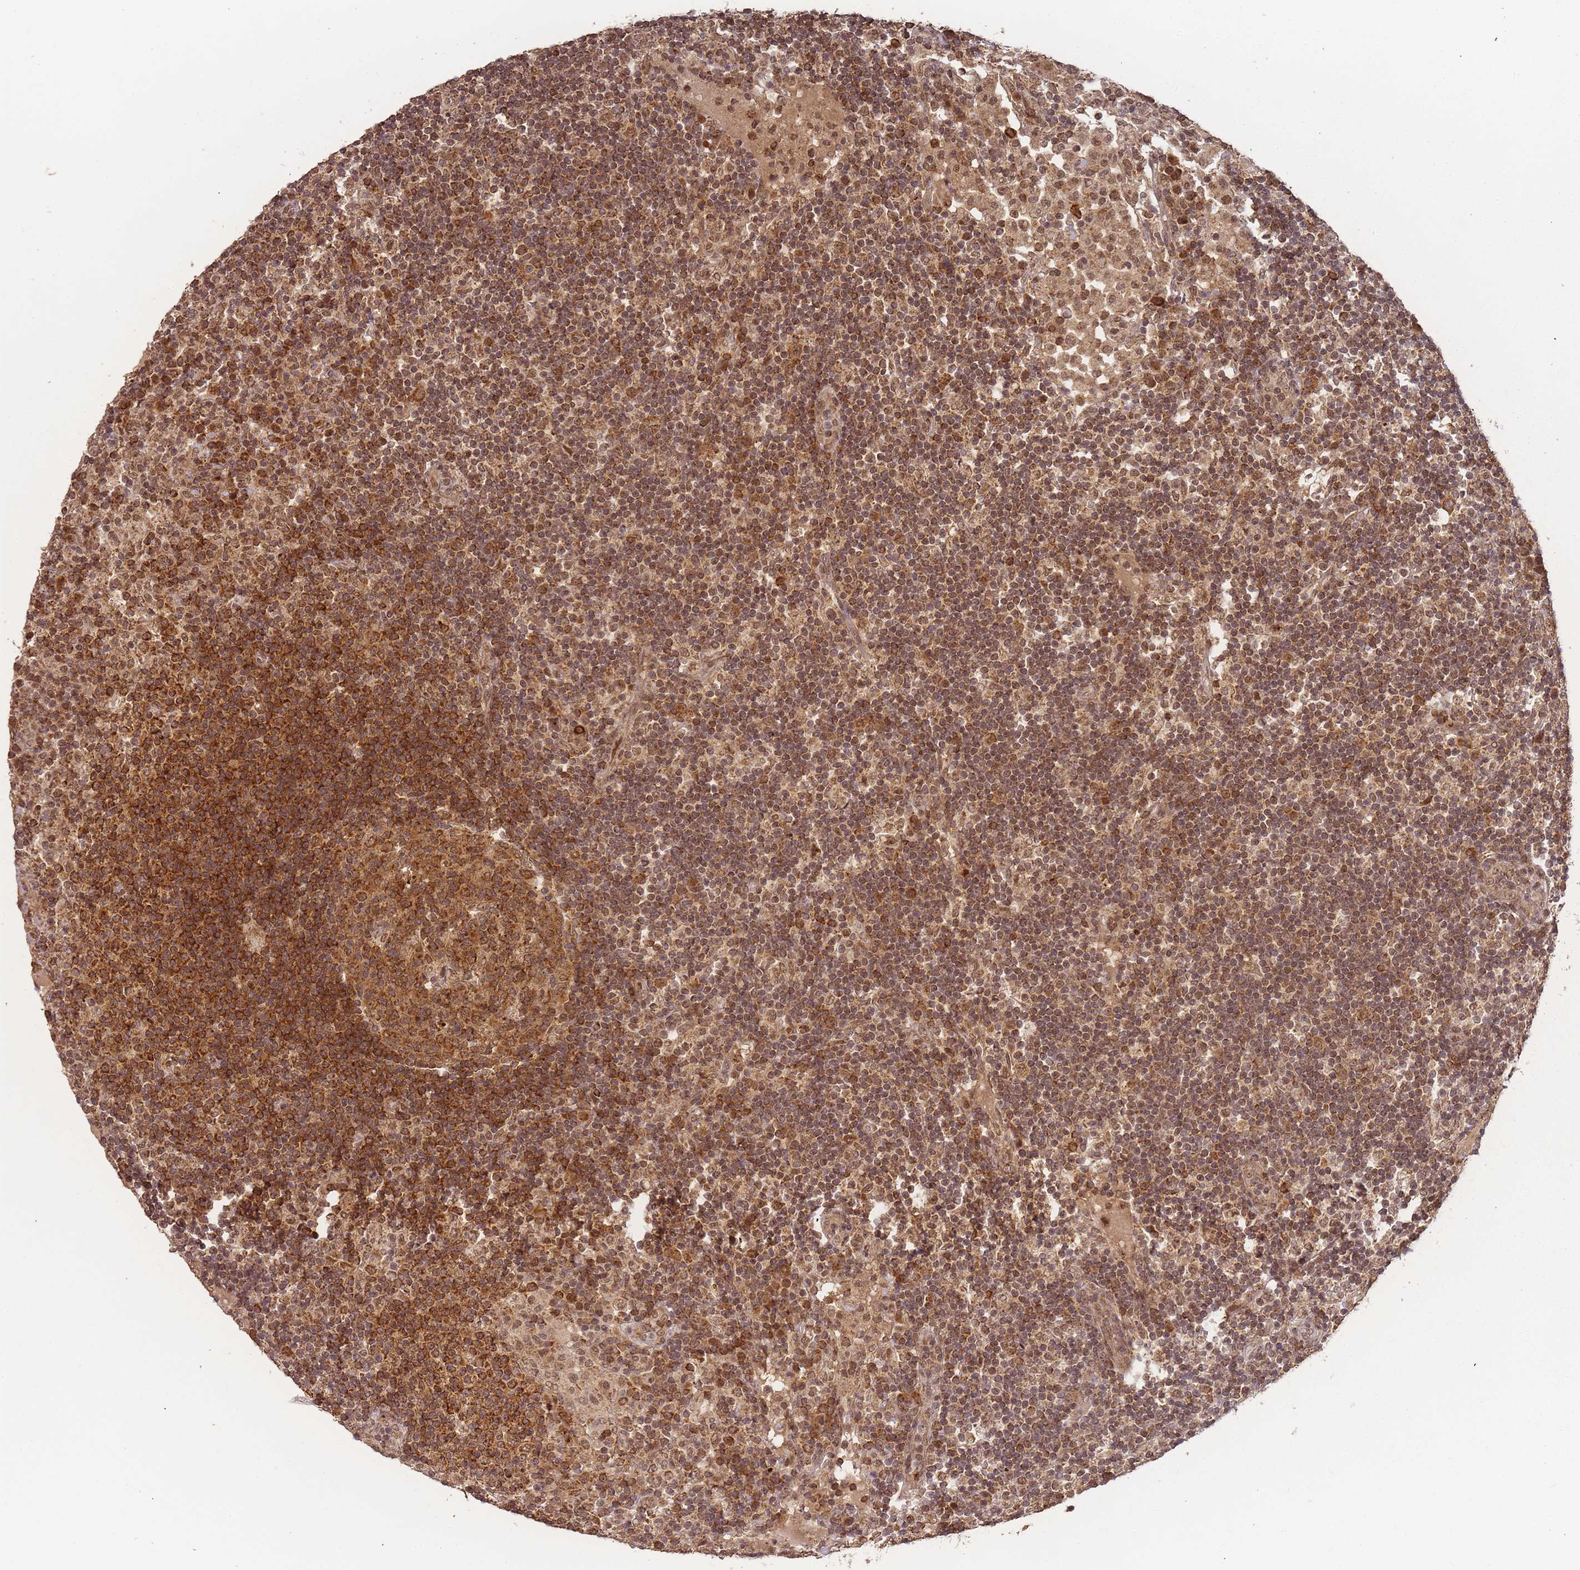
{"staining": {"intensity": "moderate", "quantity": ">75%", "location": "cytoplasmic/membranous,nuclear"}, "tissue": "lymph node", "cell_type": "Germinal center cells", "image_type": "normal", "snomed": [{"axis": "morphology", "description": "Normal tissue, NOS"}, {"axis": "topography", "description": "Lymph node"}], "caption": "High-magnification brightfield microscopy of benign lymph node stained with DAB (3,3'-diaminobenzidine) (brown) and counterstained with hematoxylin (blue). germinal center cells exhibit moderate cytoplasmic/membranous,nuclear positivity is present in approximately>75% of cells.", "gene": "ZNF497", "patient": {"sex": "female", "age": 53}}